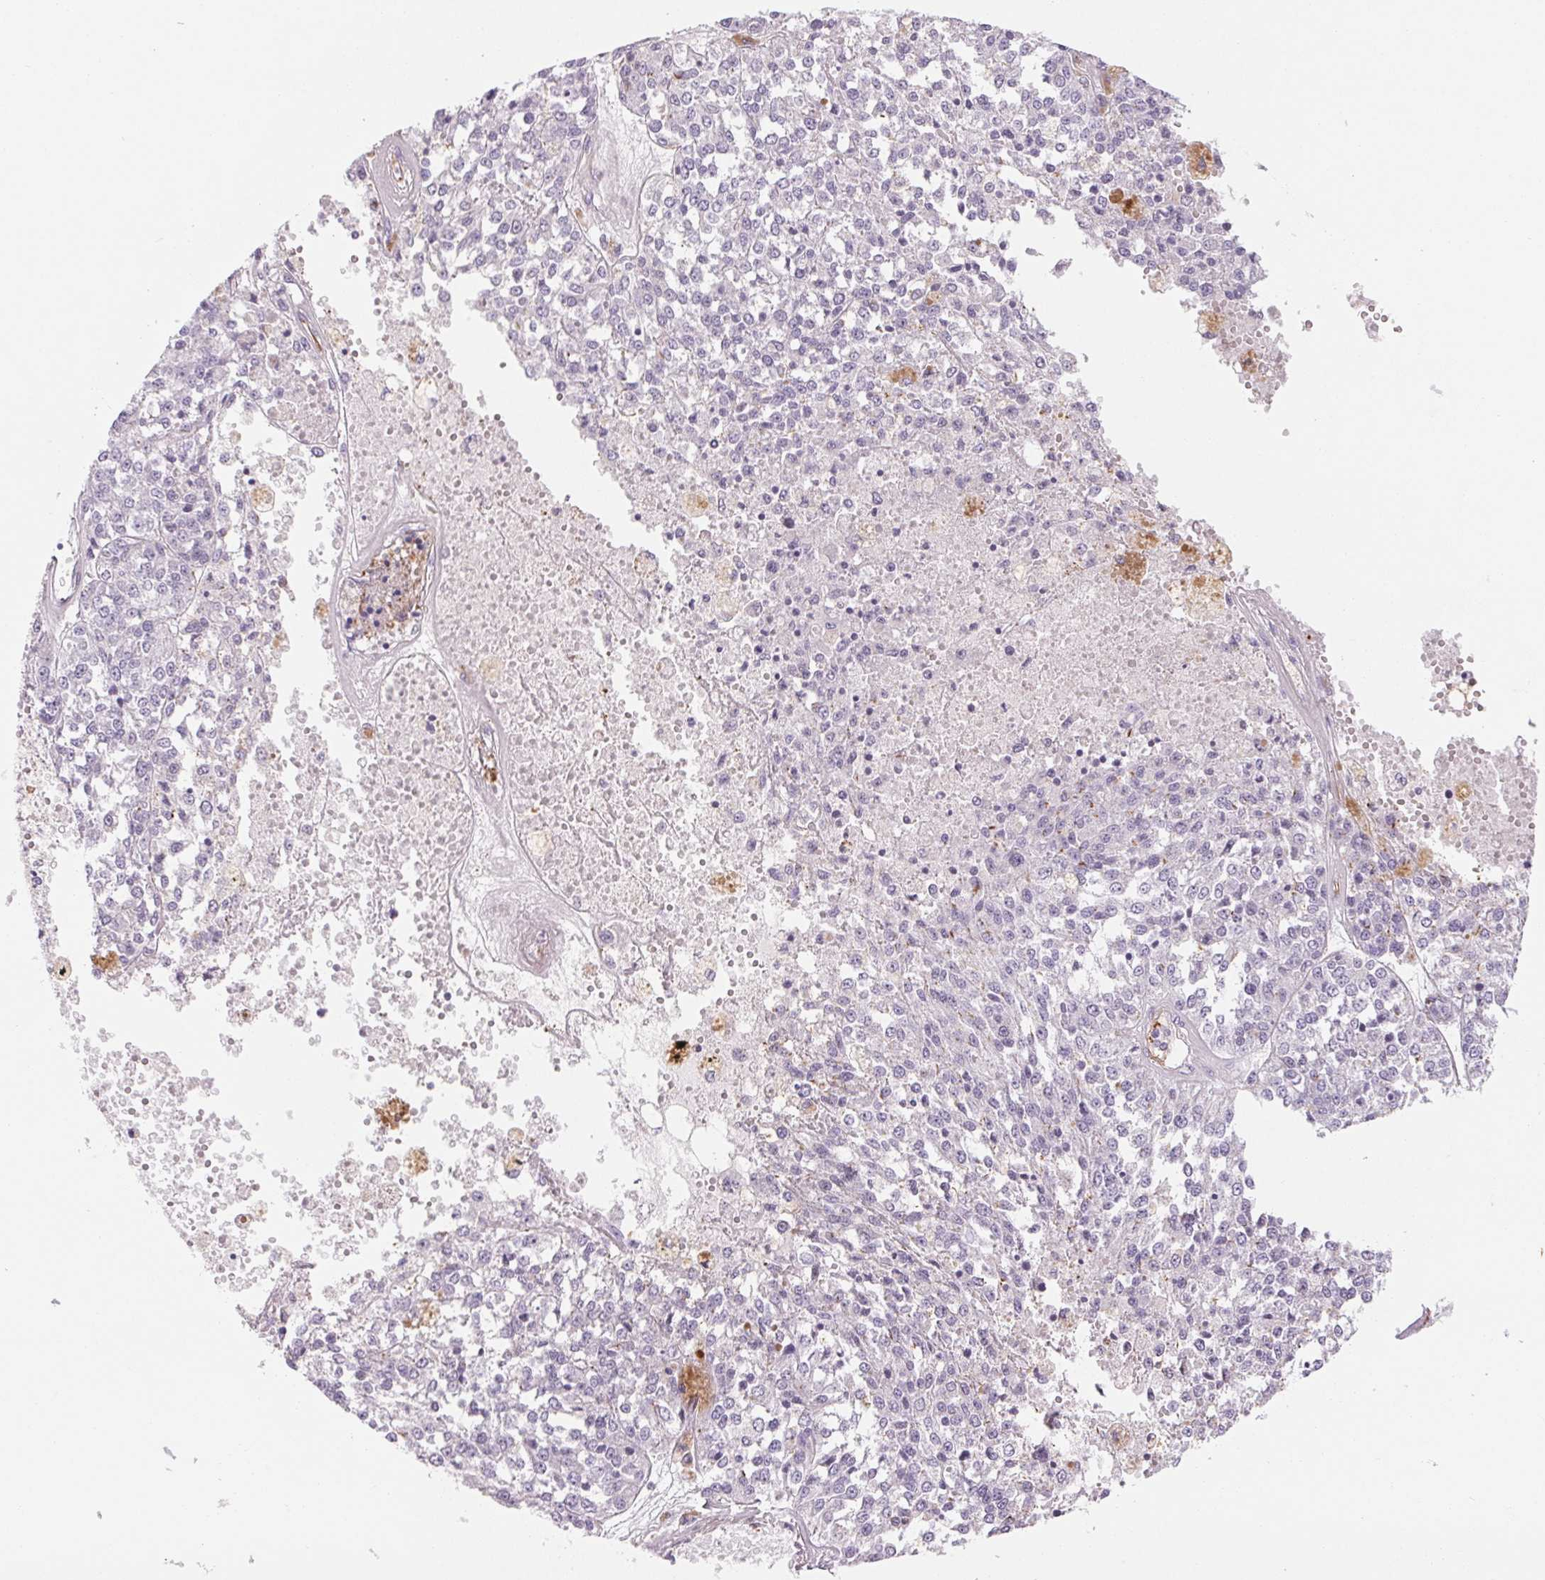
{"staining": {"intensity": "negative", "quantity": "none", "location": "none"}, "tissue": "melanoma", "cell_type": "Tumor cells", "image_type": "cancer", "snomed": [{"axis": "morphology", "description": "Malignant melanoma, Metastatic site"}, {"axis": "topography", "description": "Lymph node"}], "caption": "The immunohistochemistry (IHC) micrograph has no significant expression in tumor cells of melanoma tissue. Nuclei are stained in blue.", "gene": "ANKRD13B", "patient": {"sex": "female", "age": 64}}